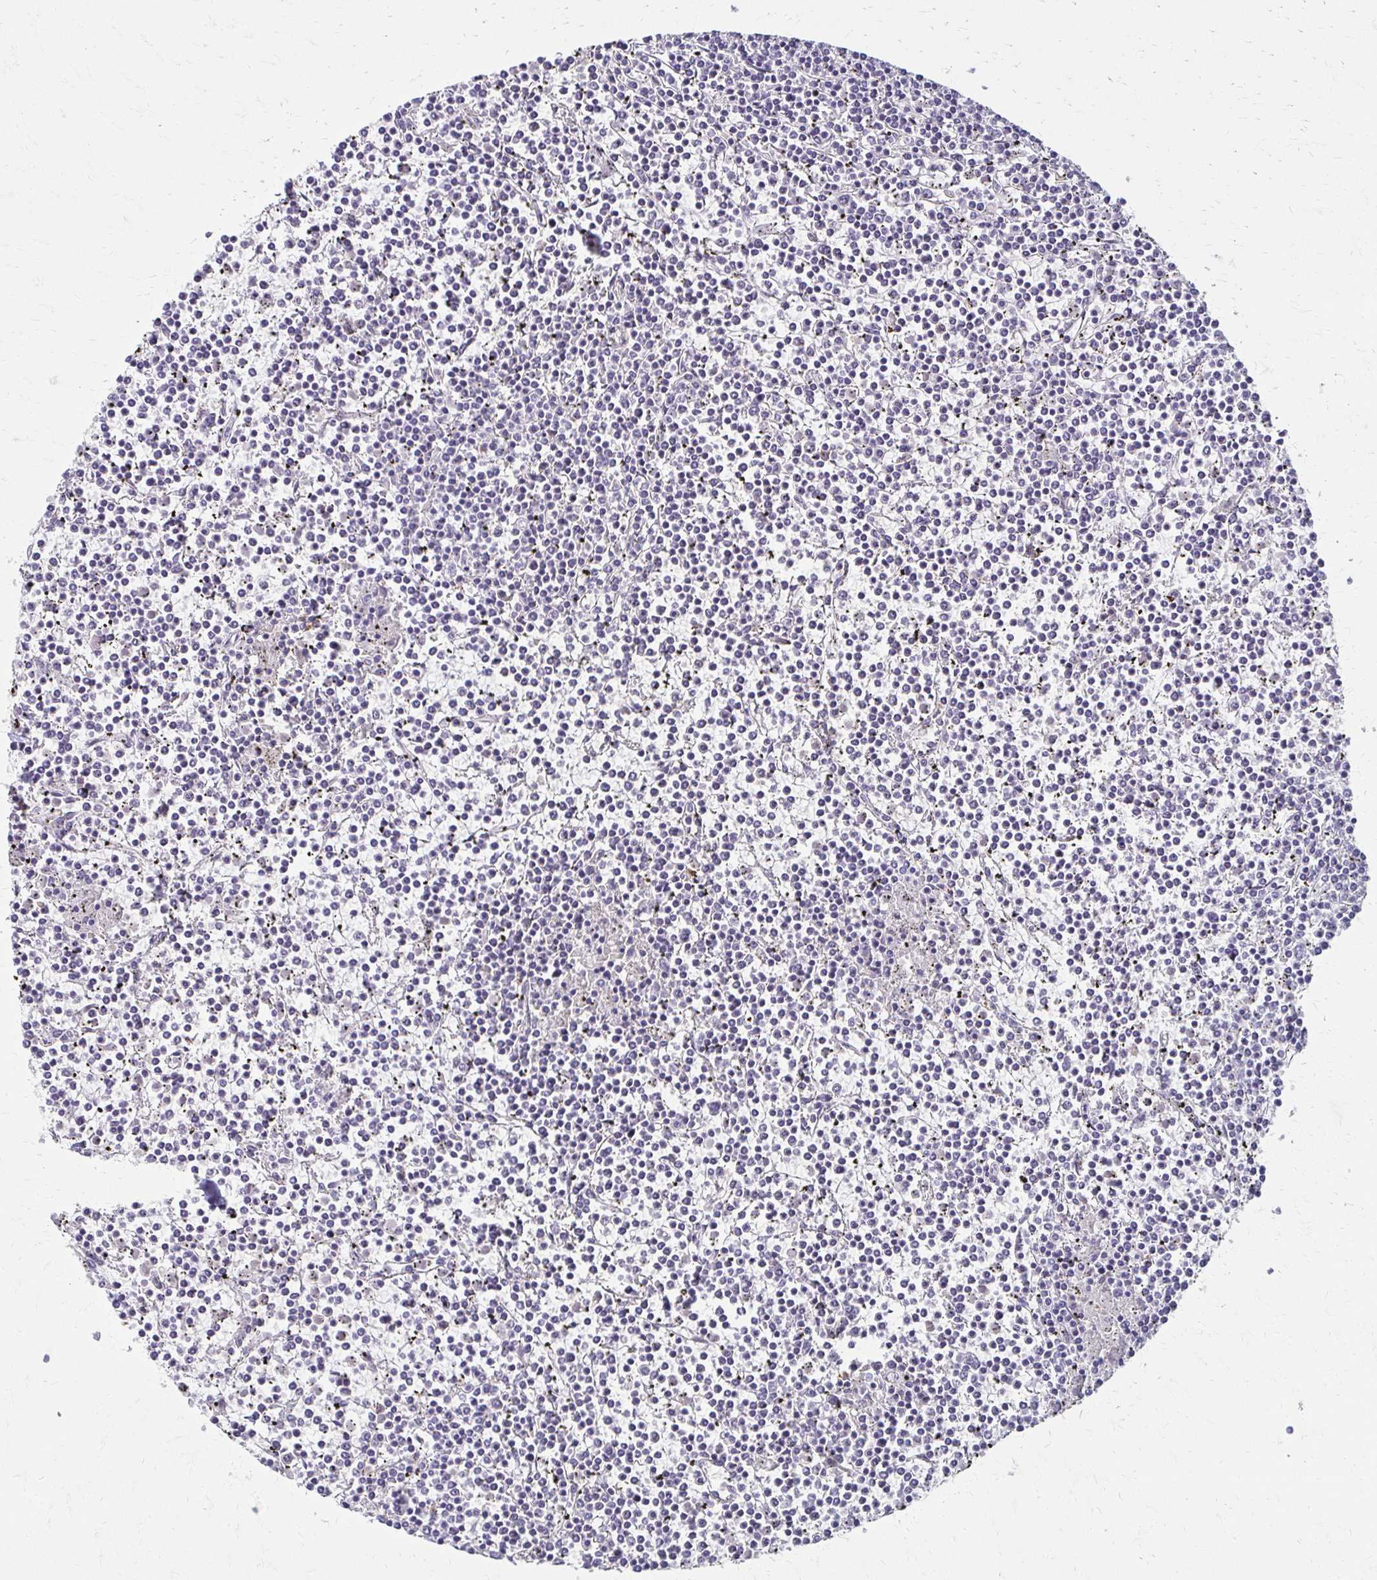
{"staining": {"intensity": "negative", "quantity": "none", "location": "none"}, "tissue": "lymphoma", "cell_type": "Tumor cells", "image_type": "cancer", "snomed": [{"axis": "morphology", "description": "Malignant lymphoma, non-Hodgkin's type, Low grade"}, {"axis": "topography", "description": "Spleen"}], "caption": "A photomicrograph of lymphoma stained for a protein displays no brown staining in tumor cells. The staining was performed using DAB (3,3'-diaminobenzidine) to visualize the protein expression in brown, while the nuclei were stained in blue with hematoxylin (Magnification: 20x).", "gene": "BBS12", "patient": {"sex": "female", "age": 19}}